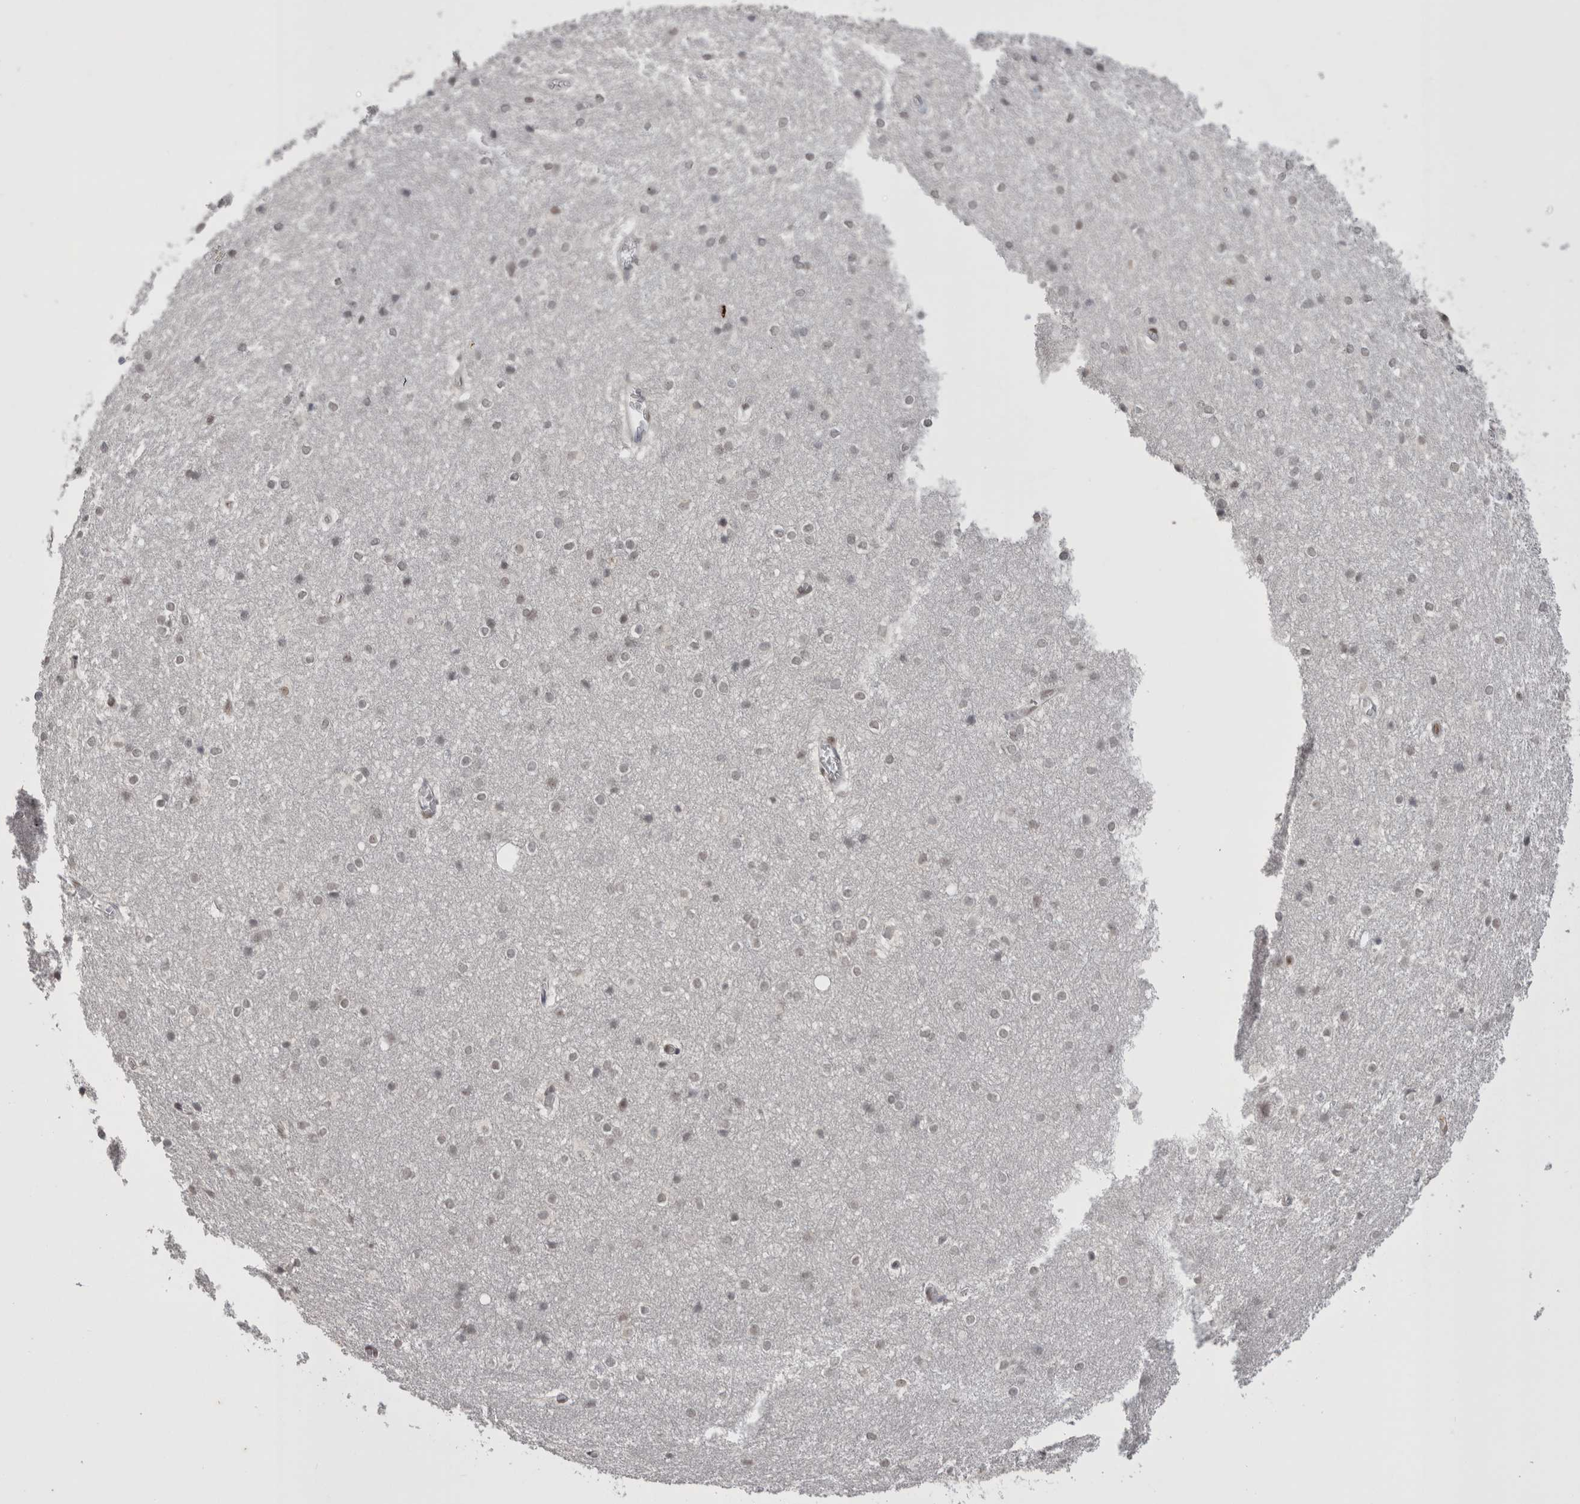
{"staining": {"intensity": "weak", "quantity": "<25%", "location": "nuclear"}, "tissue": "caudate", "cell_type": "Glial cells", "image_type": "normal", "snomed": [{"axis": "morphology", "description": "Normal tissue, NOS"}, {"axis": "topography", "description": "Lateral ventricle wall"}], "caption": "Immunohistochemical staining of benign human caudate demonstrates no significant expression in glial cells. Nuclei are stained in blue.", "gene": "DAXX", "patient": {"sex": "female", "age": 19}}